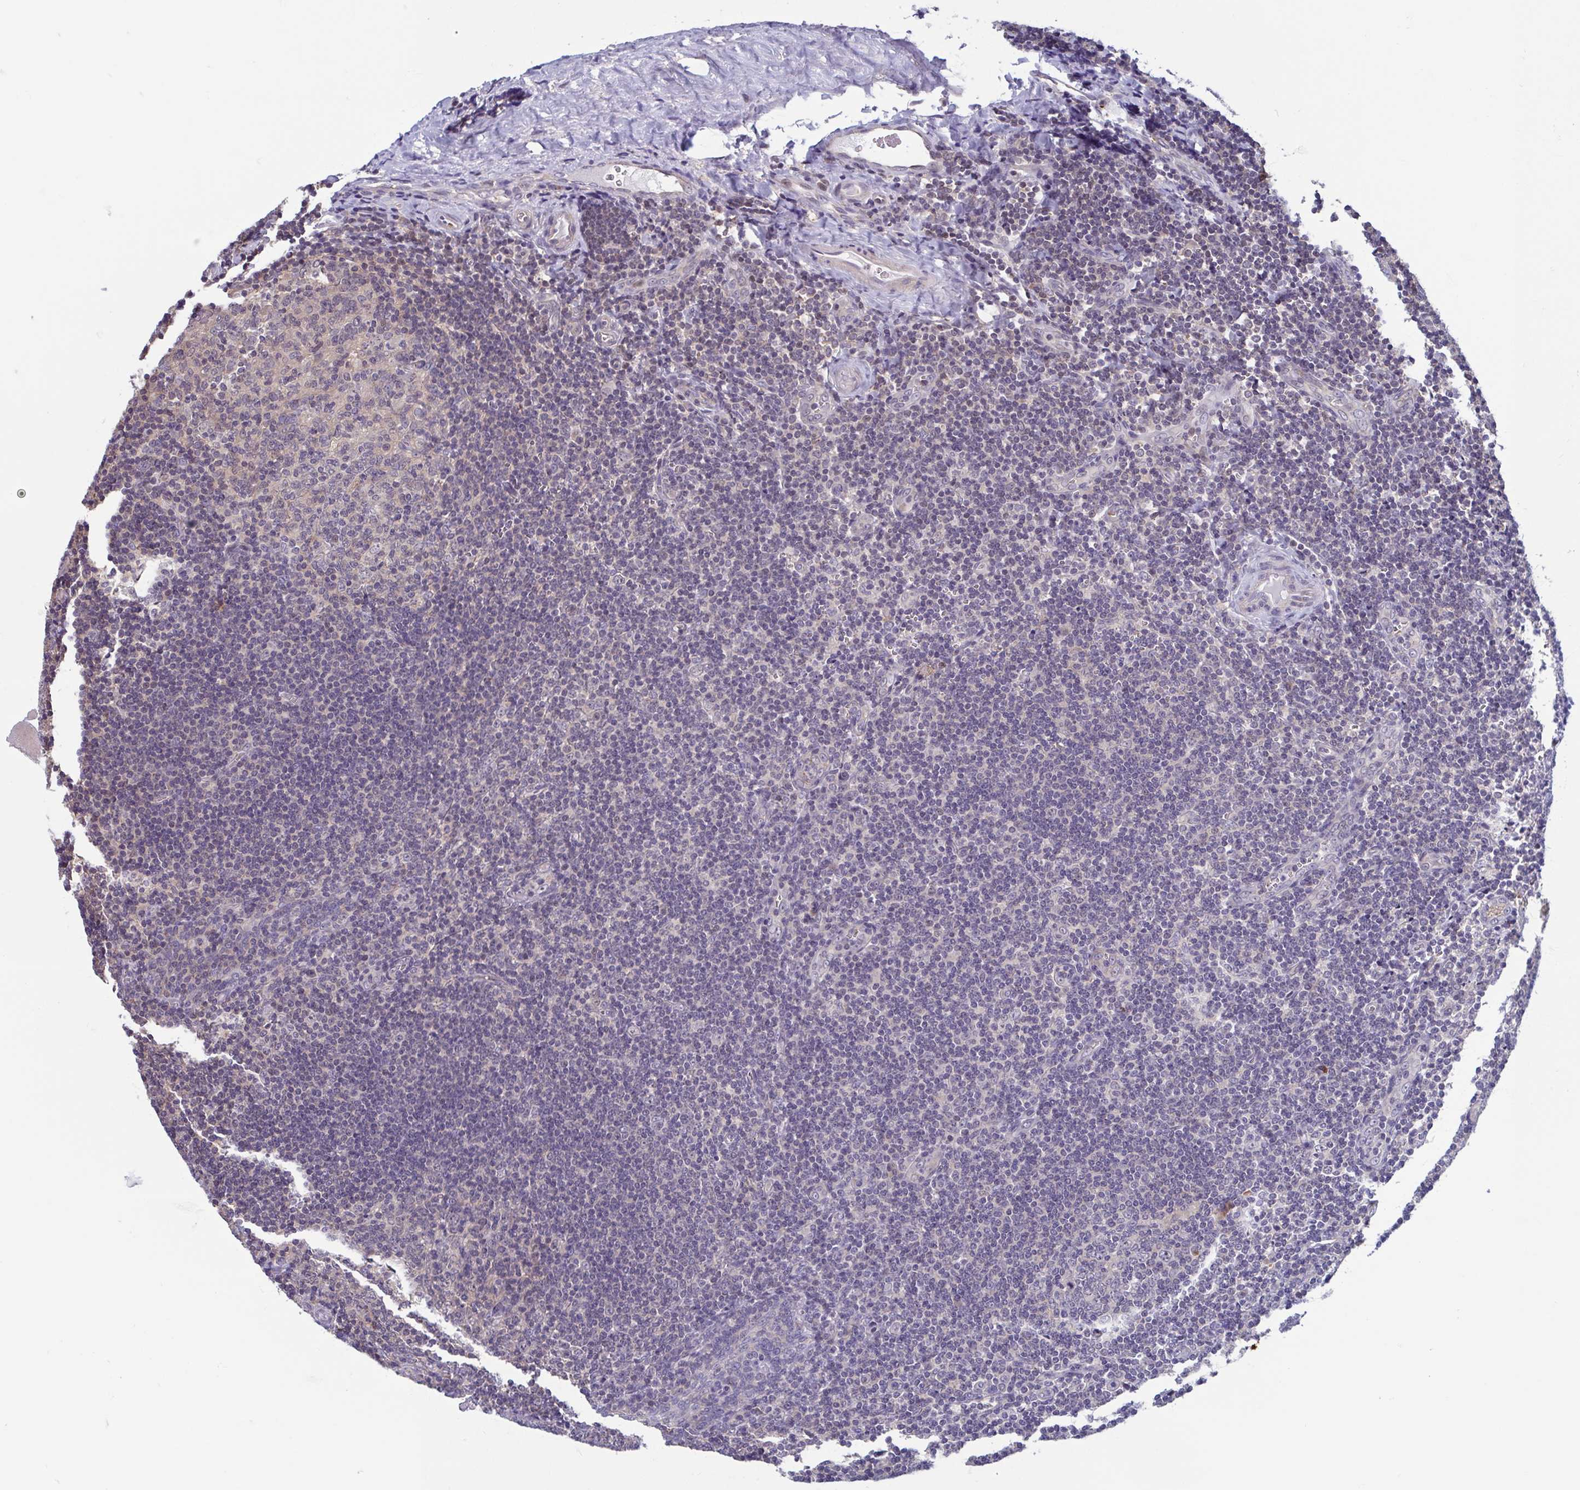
{"staining": {"intensity": "negative", "quantity": "none", "location": "none"}, "tissue": "tonsil", "cell_type": "Germinal center cells", "image_type": "normal", "snomed": [{"axis": "morphology", "description": "Normal tissue, NOS"}, {"axis": "morphology", "description": "Inflammation, NOS"}, {"axis": "topography", "description": "Tonsil"}], "caption": "Immunohistochemical staining of normal tonsil shows no significant staining in germinal center cells.", "gene": "LRRC38", "patient": {"sex": "female", "age": 31}}